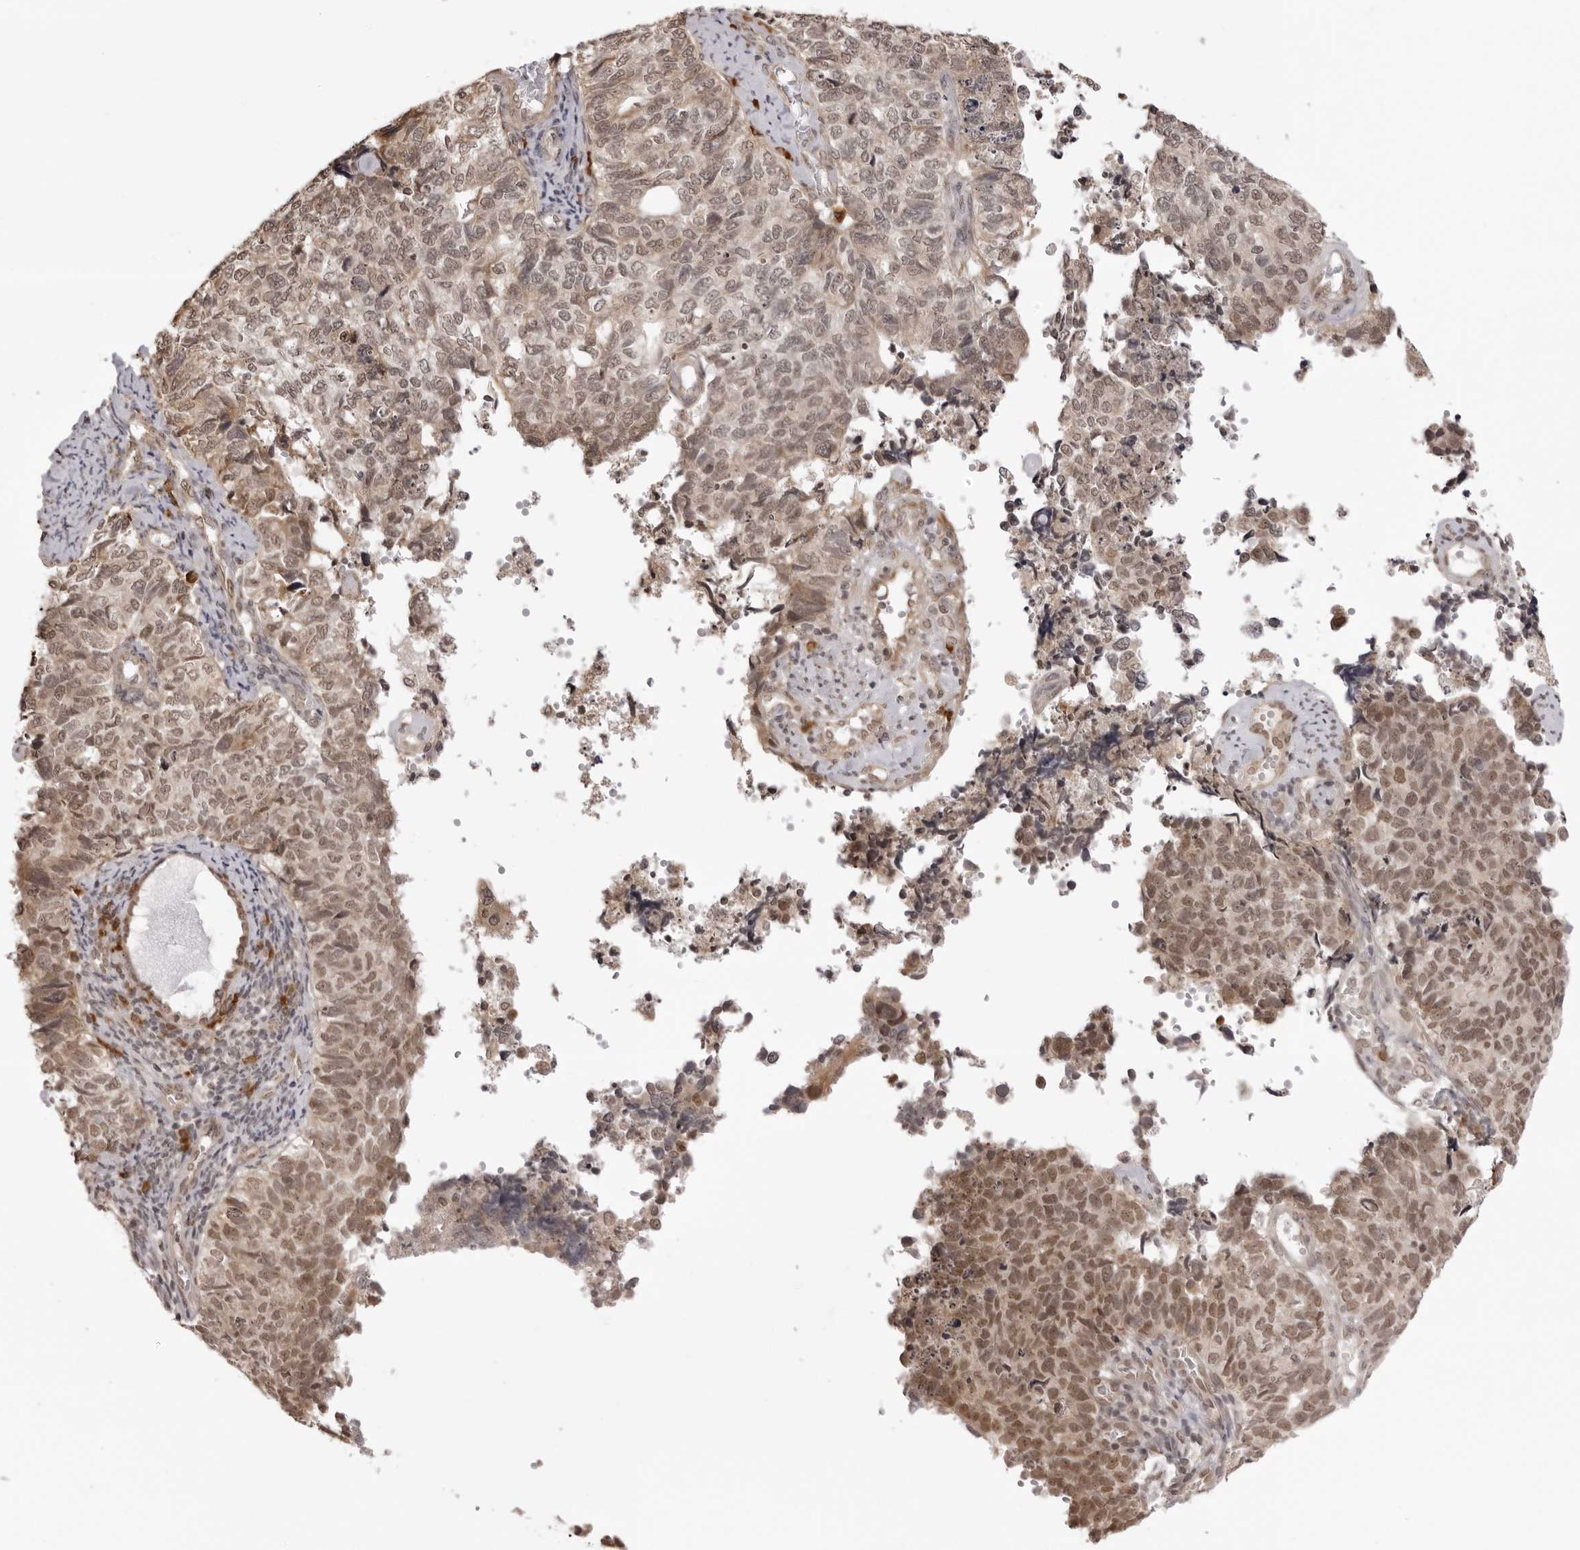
{"staining": {"intensity": "moderate", "quantity": "25%-75%", "location": "nuclear"}, "tissue": "cervical cancer", "cell_type": "Tumor cells", "image_type": "cancer", "snomed": [{"axis": "morphology", "description": "Squamous cell carcinoma, NOS"}, {"axis": "topography", "description": "Cervix"}], "caption": "A medium amount of moderate nuclear positivity is present in about 25%-75% of tumor cells in squamous cell carcinoma (cervical) tissue. (DAB (3,3'-diaminobenzidine) IHC, brown staining for protein, blue staining for nuclei).", "gene": "ZC3H11A", "patient": {"sex": "female", "age": 63}}